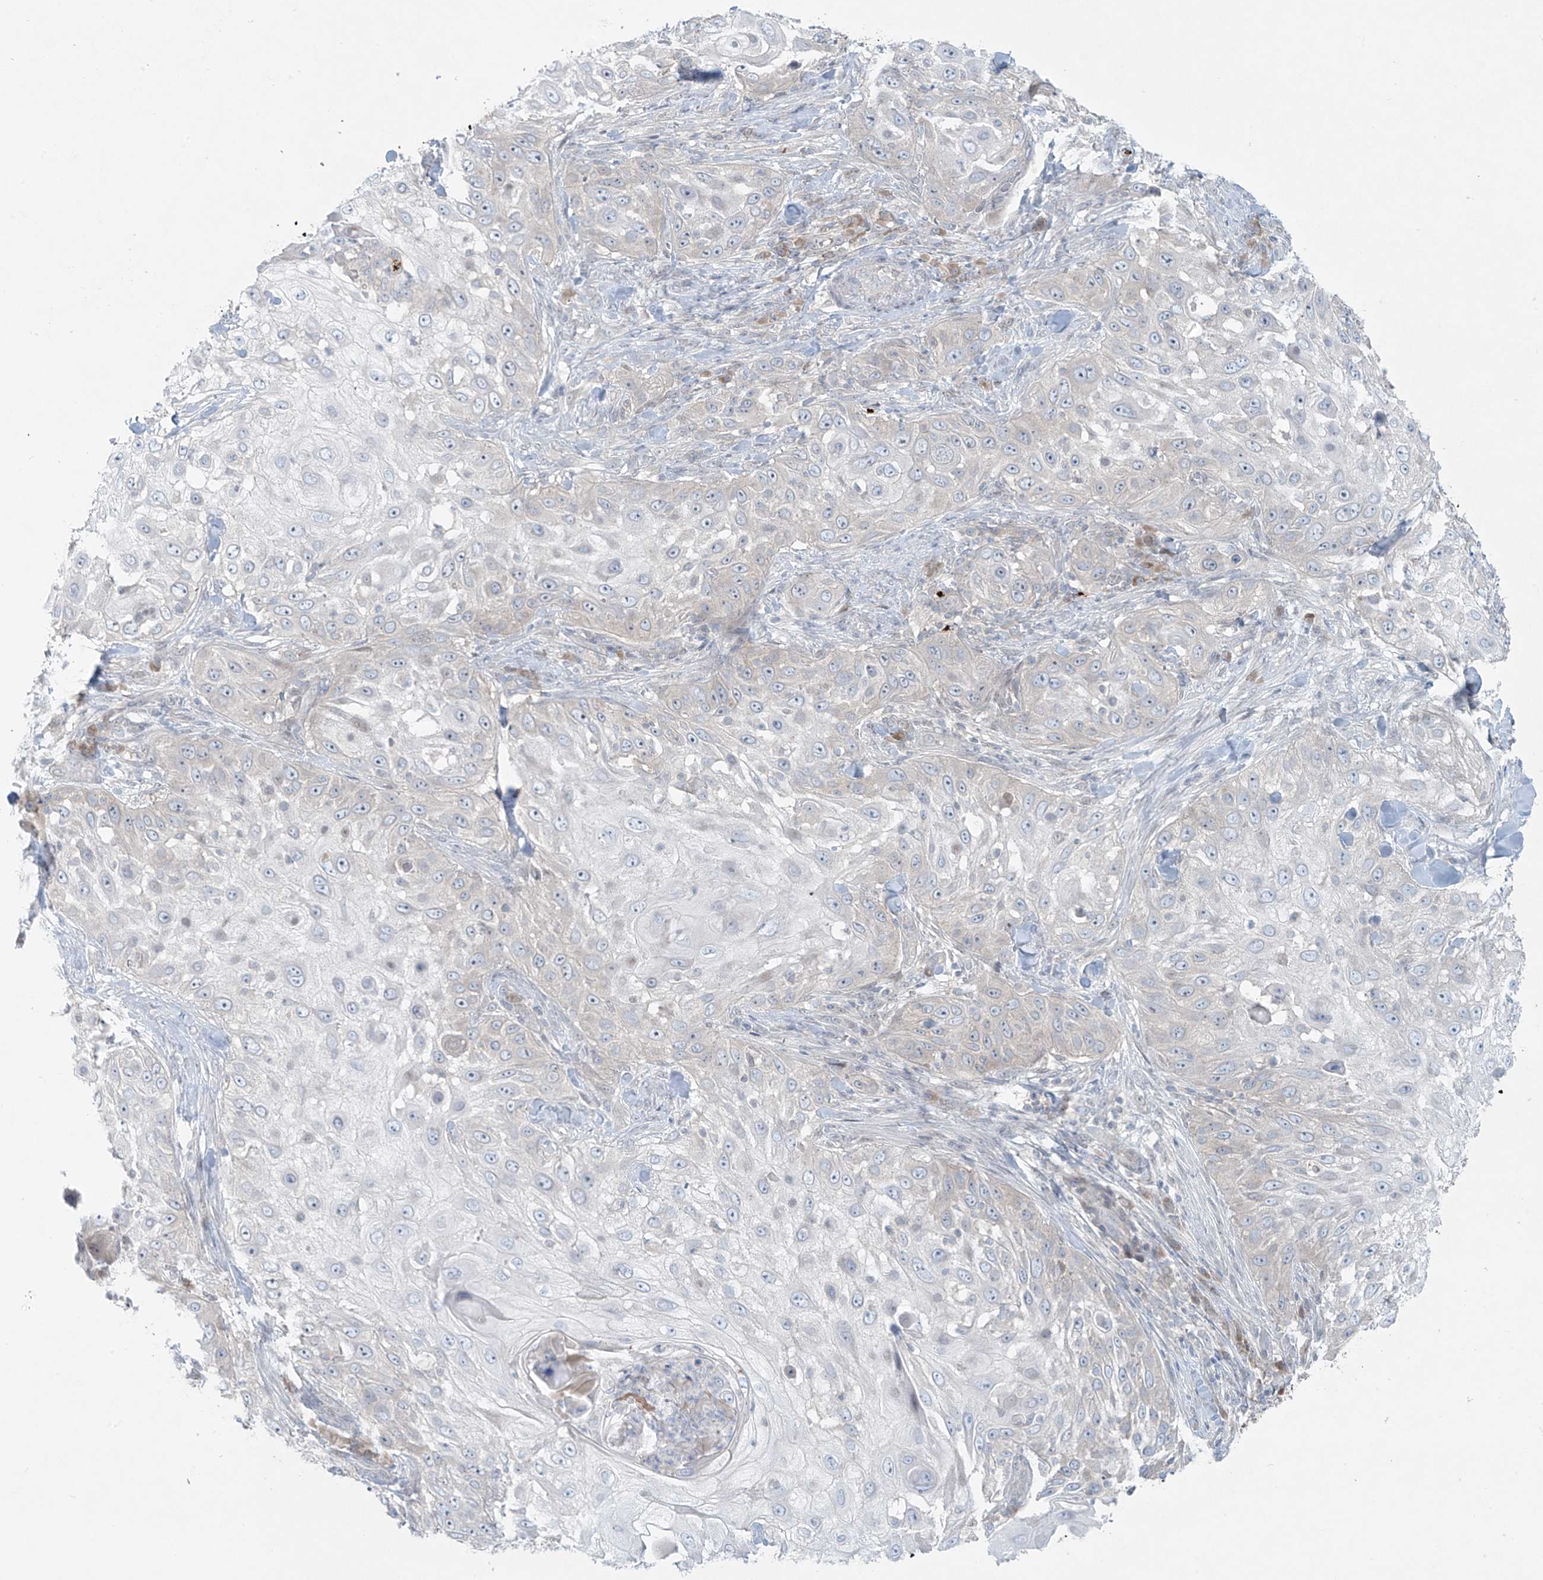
{"staining": {"intensity": "negative", "quantity": "none", "location": "none"}, "tissue": "skin cancer", "cell_type": "Tumor cells", "image_type": "cancer", "snomed": [{"axis": "morphology", "description": "Squamous cell carcinoma, NOS"}, {"axis": "topography", "description": "Skin"}], "caption": "Immunohistochemical staining of squamous cell carcinoma (skin) shows no significant expression in tumor cells. Brightfield microscopy of immunohistochemistry (IHC) stained with DAB (brown) and hematoxylin (blue), captured at high magnification.", "gene": "PPAT", "patient": {"sex": "female", "age": 44}}